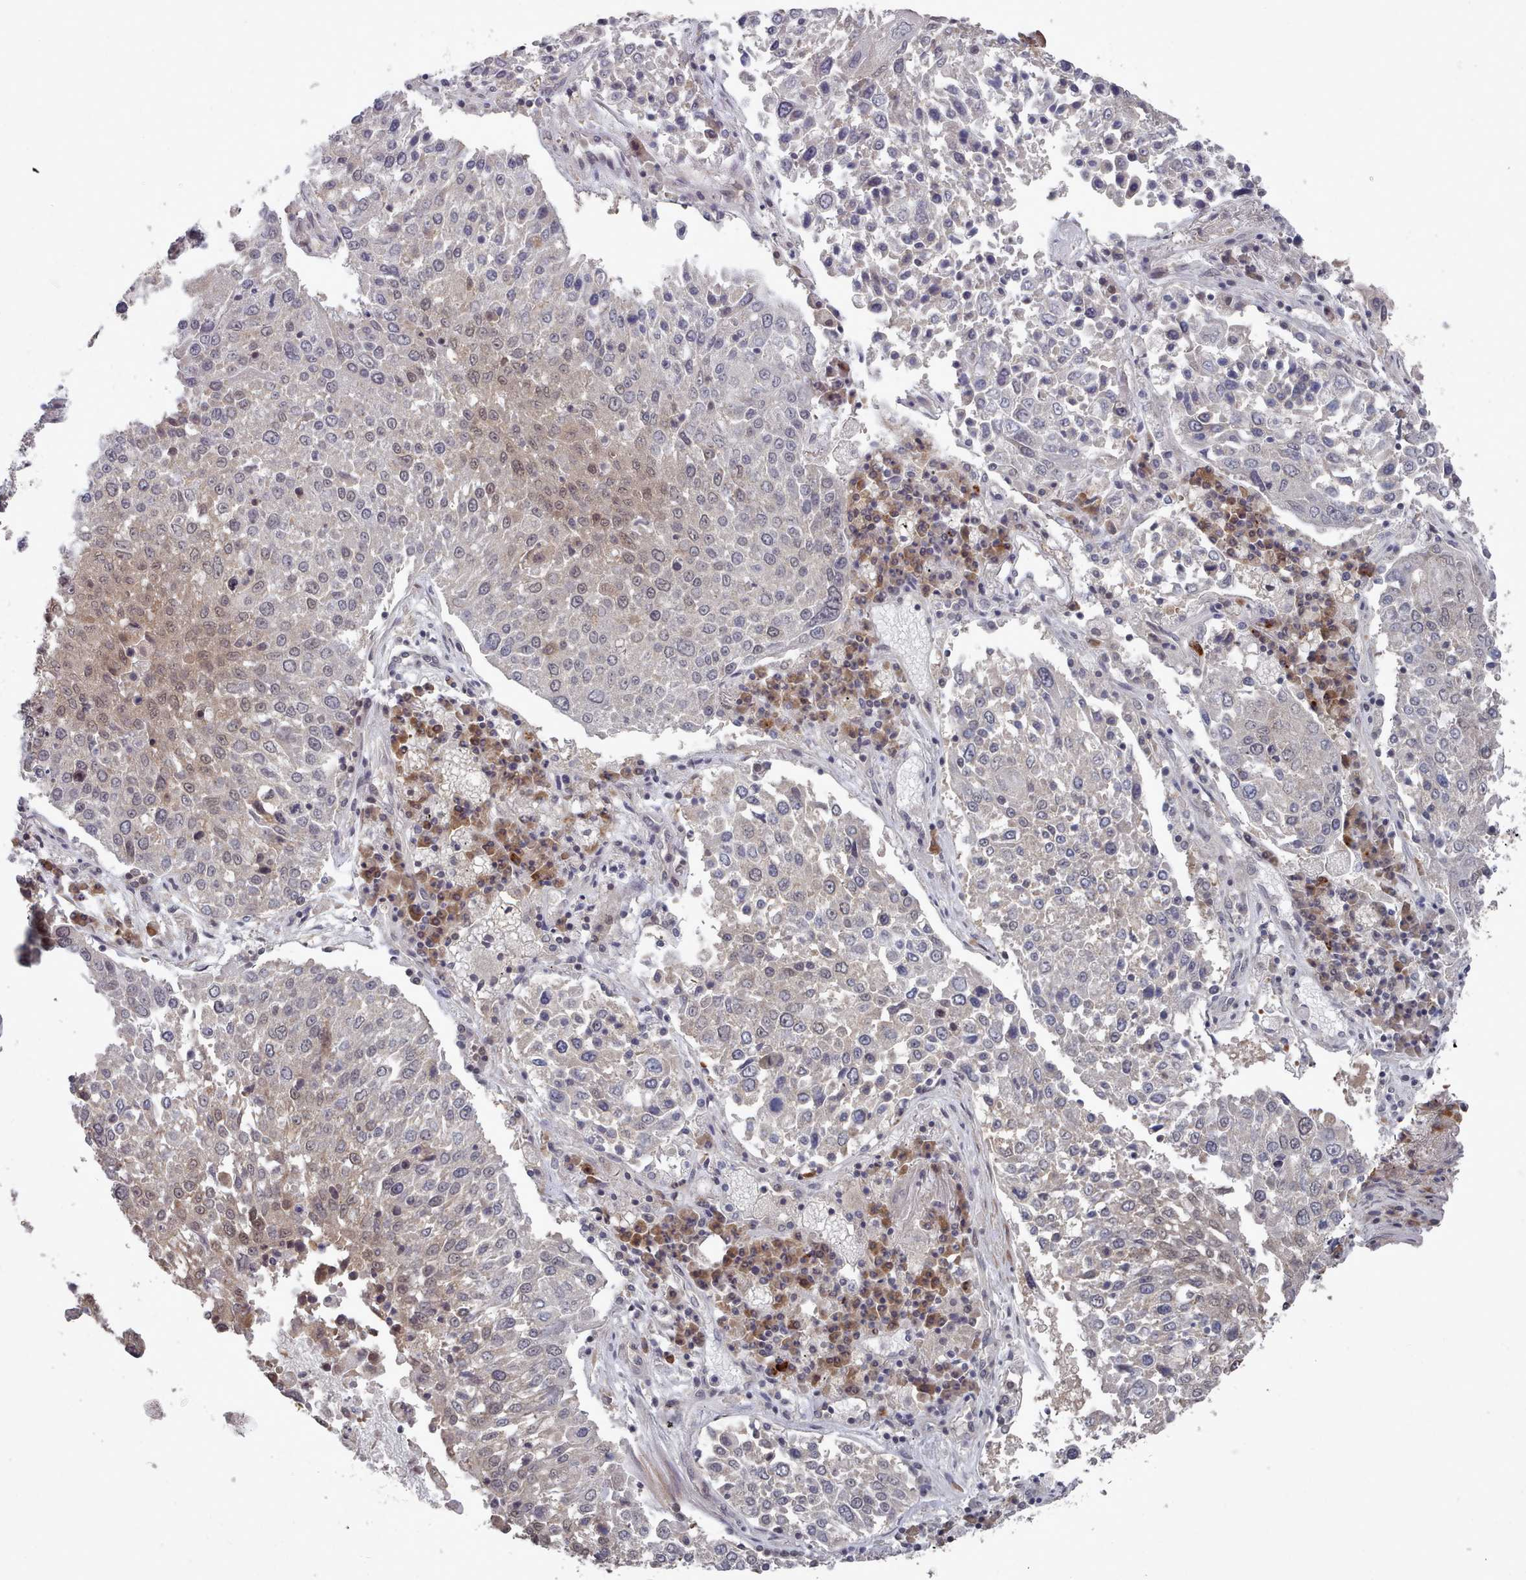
{"staining": {"intensity": "weak", "quantity": "<25%", "location": "cytoplasmic/membranous,nuclear"}, "tissue": "lung cancer", "cell_type": "Tumor cells", "image_type": "cancer", "snomed": [{"axis": "morphology", "description": "Squamous cell carcinoma, NOS"}, {"axis": "topography", "description": "Lung"}], "caption": "This is an immunohistochemistry histopathology image of squamous cell carcinoma (lung). There is no staining in tumor cells.", "gene": "HYAL3", "patient": {"sex": "male", "age": 65}}